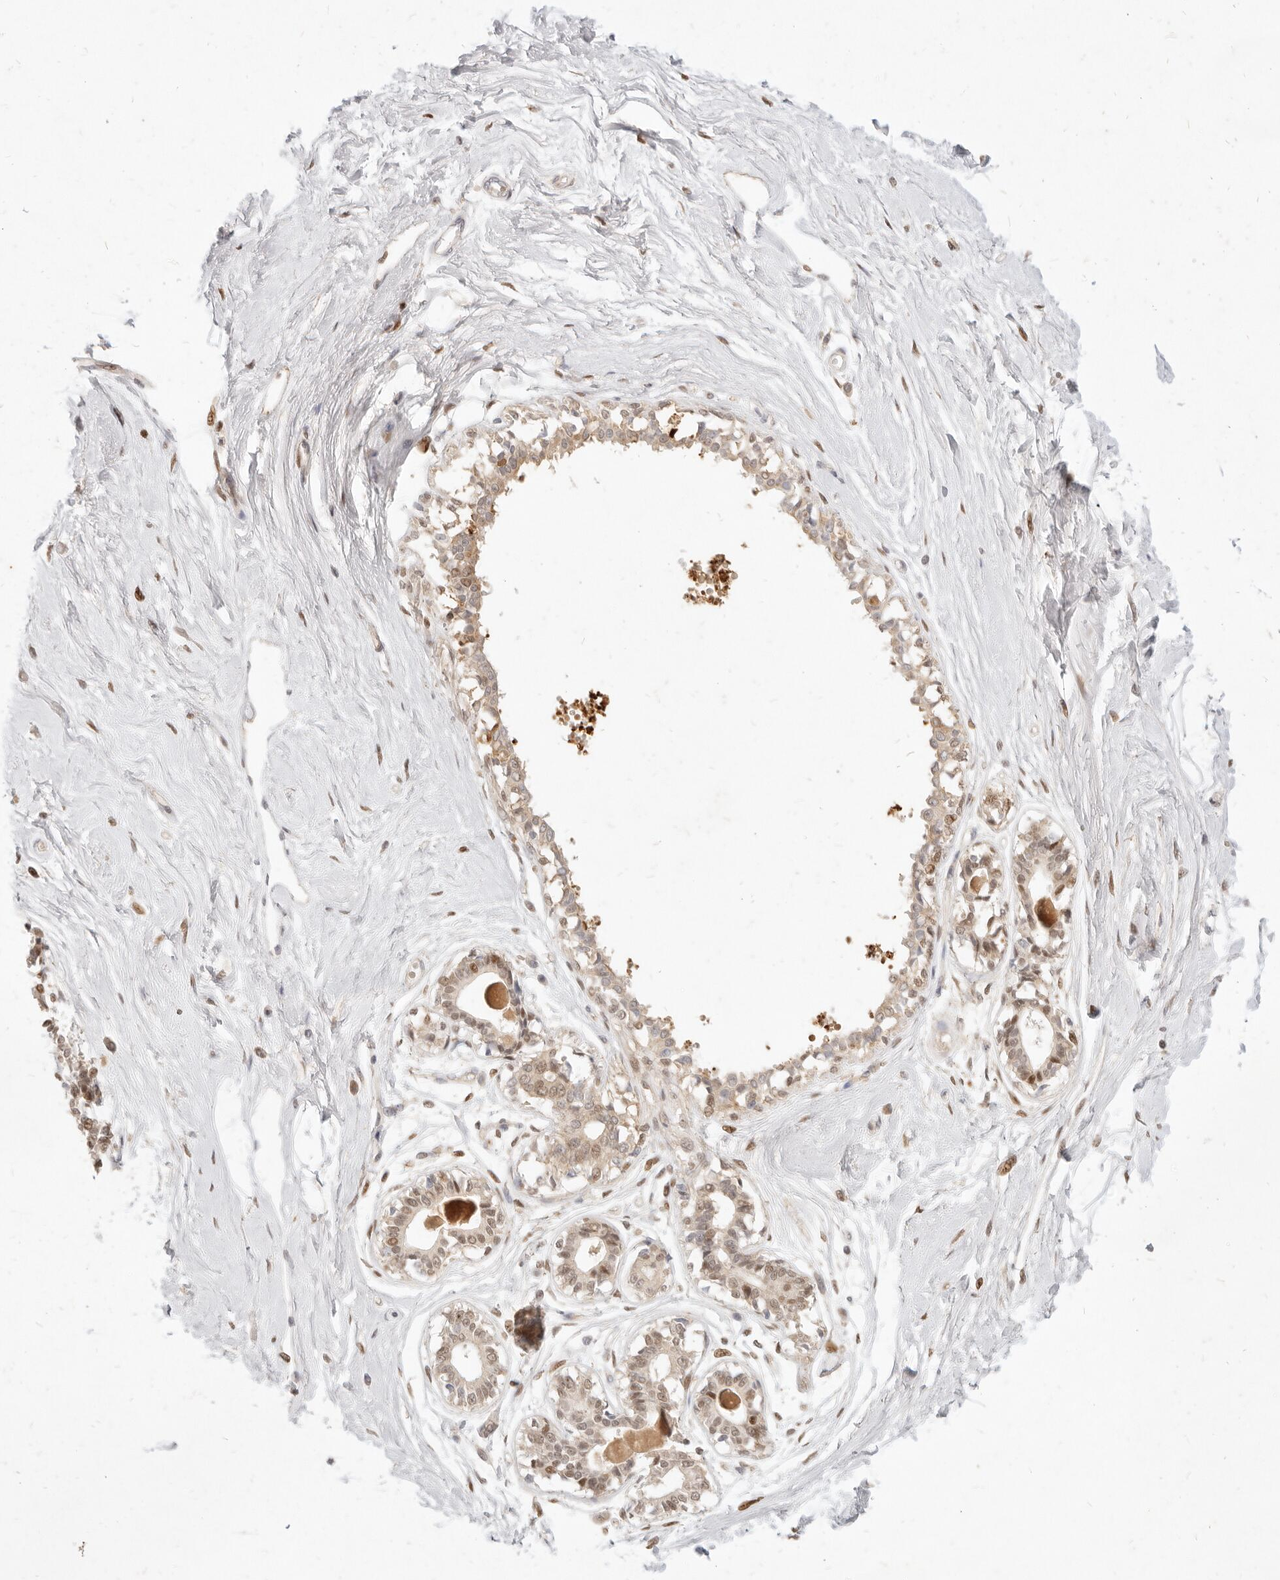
{"staining": {"intensity": "negative", "quantity": "none", "location": "none"}, "tissue": "breast", "cell_type": "Adipocytes", "image_type": "normal", "snomed": [{"axis": "morphology", "description": "Normal tissue, NOS"}, {"axis": "topography", "description": "Breast"}], "caption": "Adipocytes are negative for protein expression in benign human breast. The staining is performed using DAB (3,3'-diaminobenzidine) brown chromogen with nuclei counter-stained in using hematoxylin.", "gene": "ASCL3", "patient": {"sex": "female", "age": 45}}